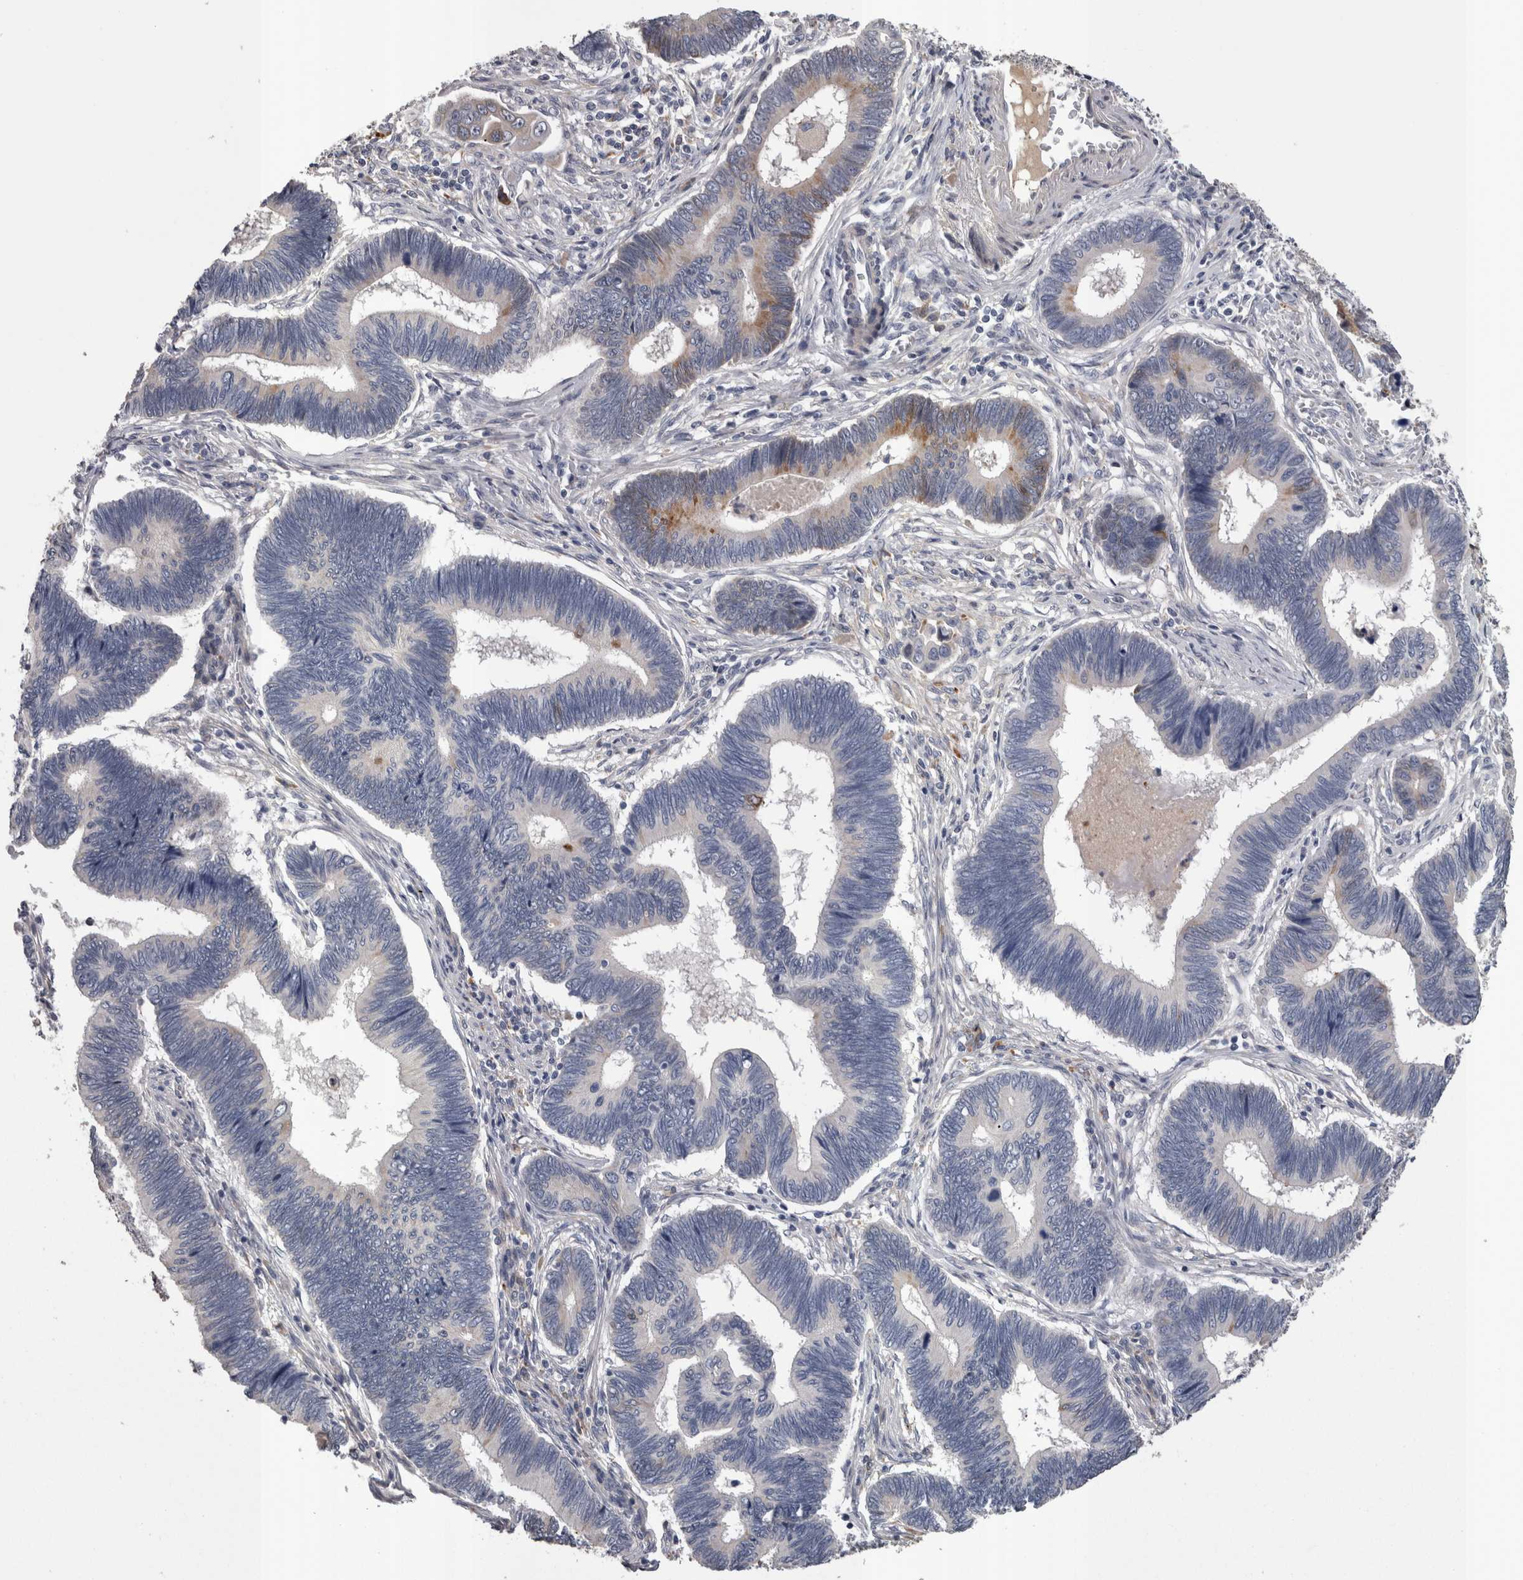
{"staining": {"intensity": "weak", "quantity": "<25%", "location": "cytoplasmic/membranous"}, "tissue": "pancreatic cancer", "cell_type": "Tumor cells", "image_type": "cancer", "snomed": [{"axis": "morphology", "description": "Adenocarcinoma, NOS"}, {"axis": "topography", "description": "Pancreas"}], "caption": "Protein analysis of pancreatic cancer demonstrates no significant staining in tumor cells. (Brightfield microscopy of DAB (3,3'-diaminobenzidine) immunohistochemistry (IHC) at high magnification).", "gene": "STC1", "patient": {"sex": "female", "age": 70}}